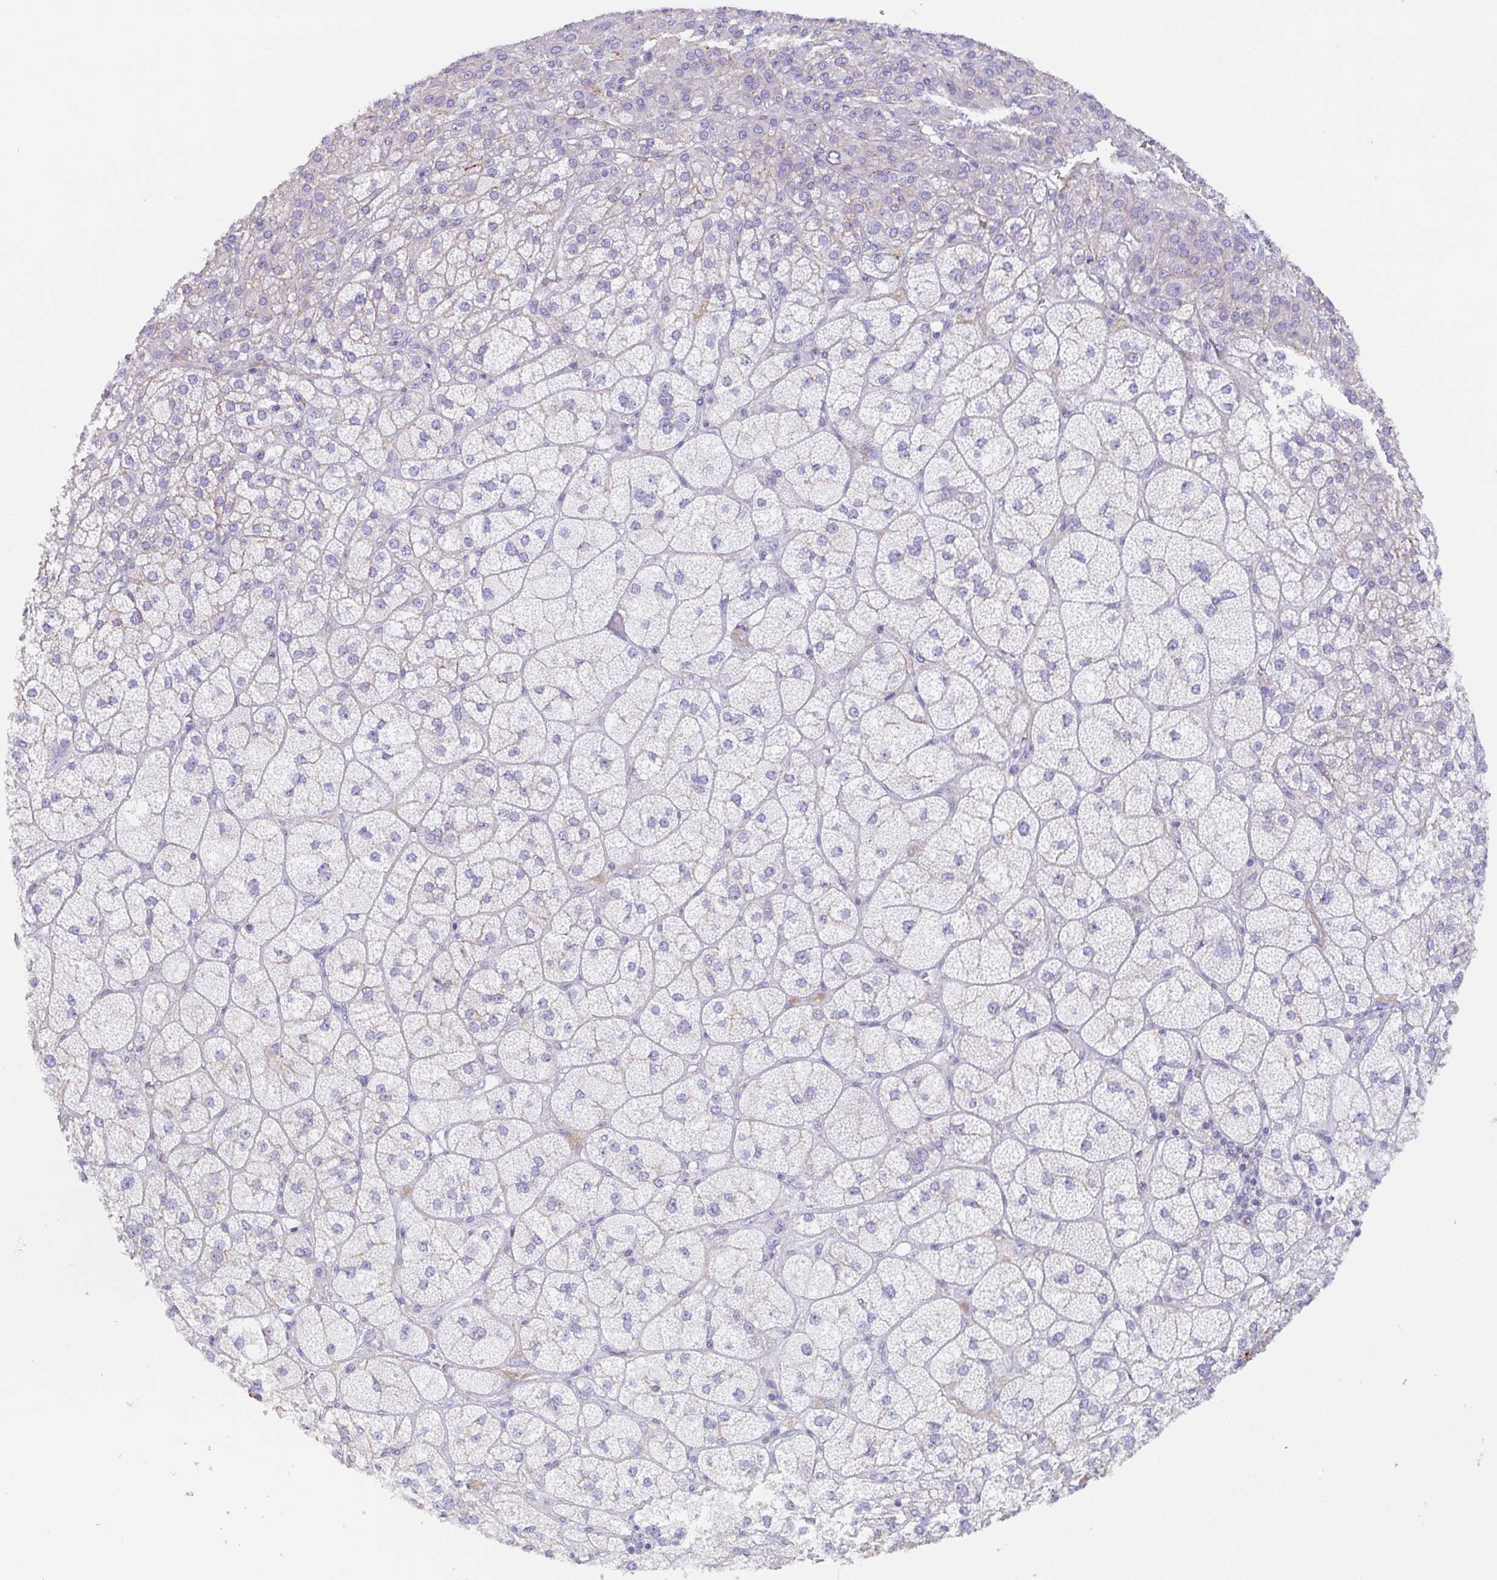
{"staining": {"intensity": "moderate", "quantity": "<25%", "location": "cytoplasmic/membranous"}, "tissue": "adrenal gland", "cell_type": "Glandular cells", "image_type": "normal", "snomed": [{"axis": "morphology", "description": "Normal tissue, NOS"}, {"axis": "topography", "description": "Adrenal gland"}], "caption": "This histopathology image exhibits immunohistochemistry (IHC) staining of benign human adrenal gland, with low moderate cytoplasmic/membranous expression in about <25% of glandular cells.", "gene": "TRAM2", "patient": {"sex": "female", "age": 60}}